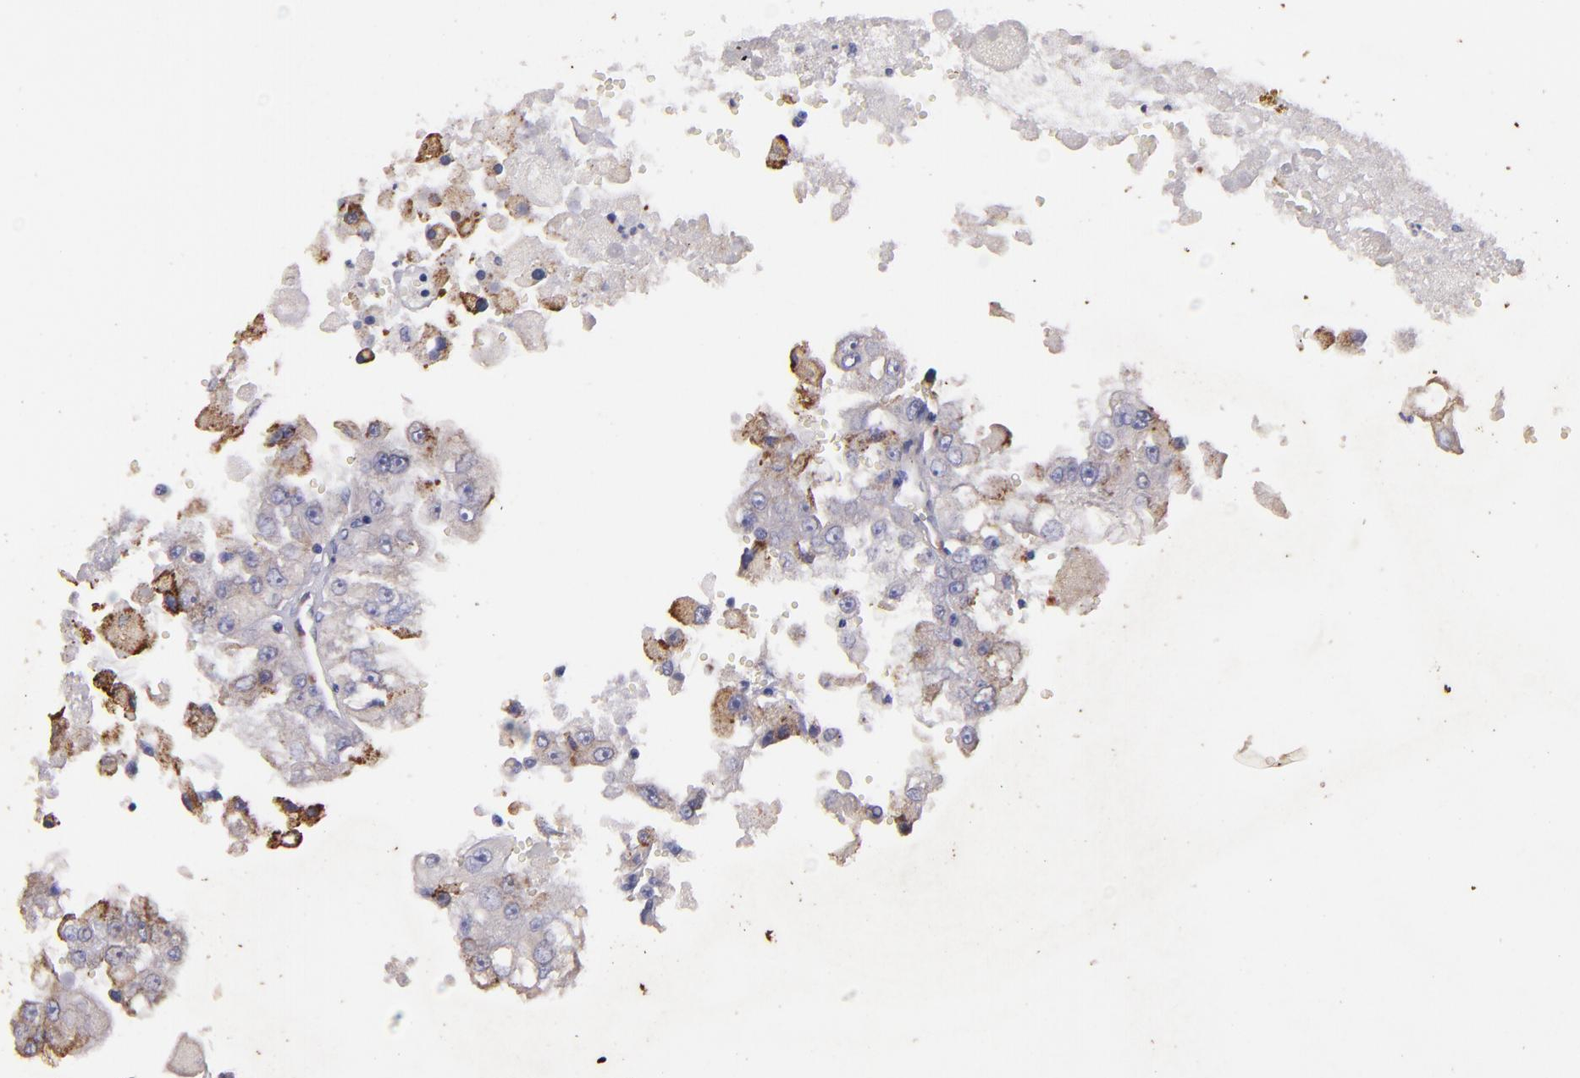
{"staining": {"intensity": "negative", "quantity": "none", "location": "none"}, "tissue": "renal cancer", "cell_type": "Tumor cells", "image_type": "cancer", "snomed": [{"axis": "morphology", "description": "Adenocarcinoma, NOS"}, {"axis": "topography", "description": "Kidney"}], "caption": "Tumor cells are negative for protein expression in human renal adenocarcinoma.", "gene": "RET", "patient": {"sex": "female", "age": 83}}